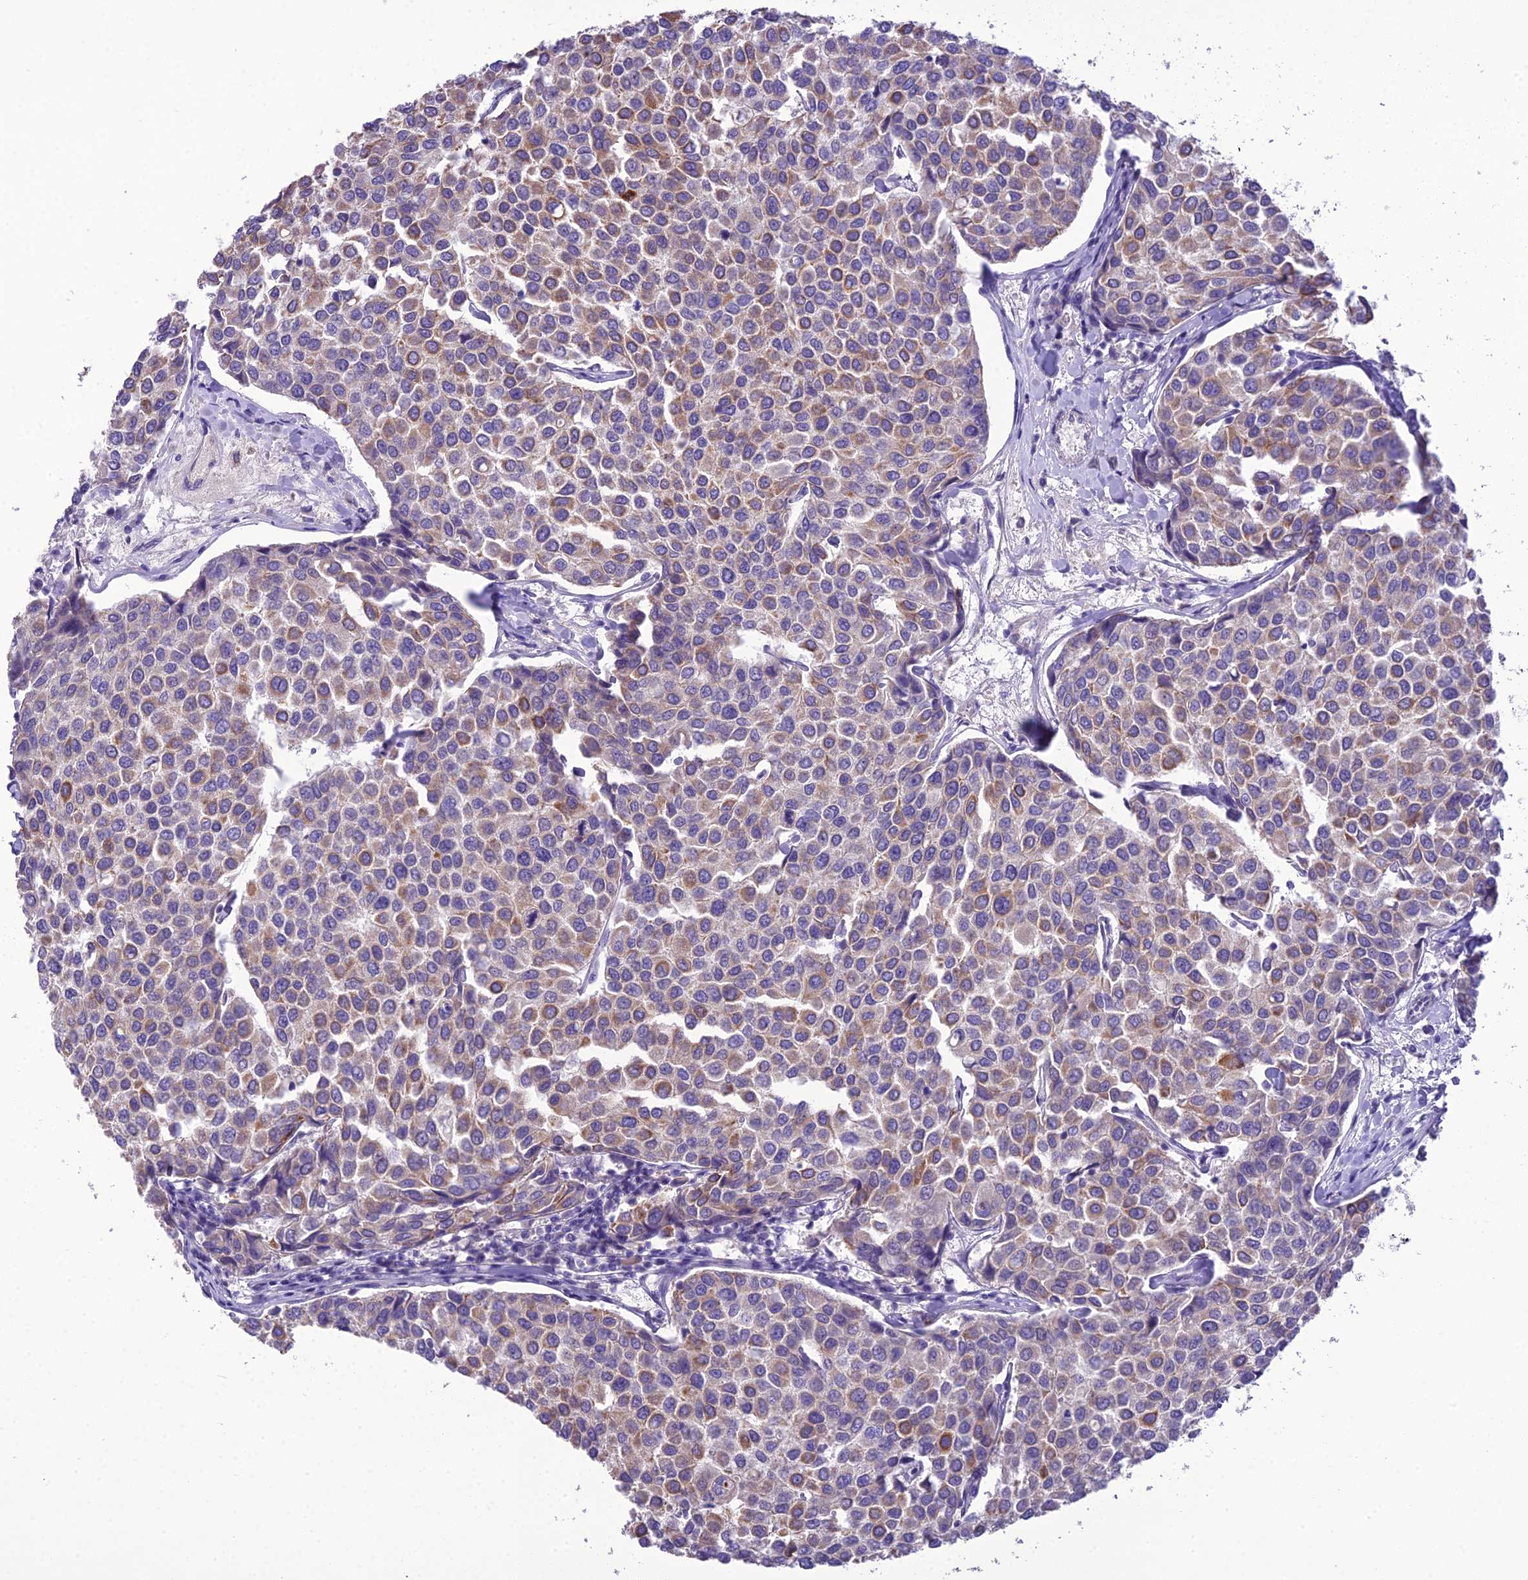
{"staining": {"intensity": "moderate", "quantity": "25%-75%", "location": "cytoplasmic/membranous"}, "tissue": "breast cancer", "cell_type": "Tumor cells", "image_type": "cancer", "snomed": [{"axis": "morphology", "description": "Duct carcinoma"}, {"axis": "topography", "description": "Breast"}], "caption": "Human breast invasive ductal carcinoma stained with a protein marker demonstrates moderate staining in tumor cells.", "gene": "SCRT1", "patient": {"sex": "female", "age": 55}}